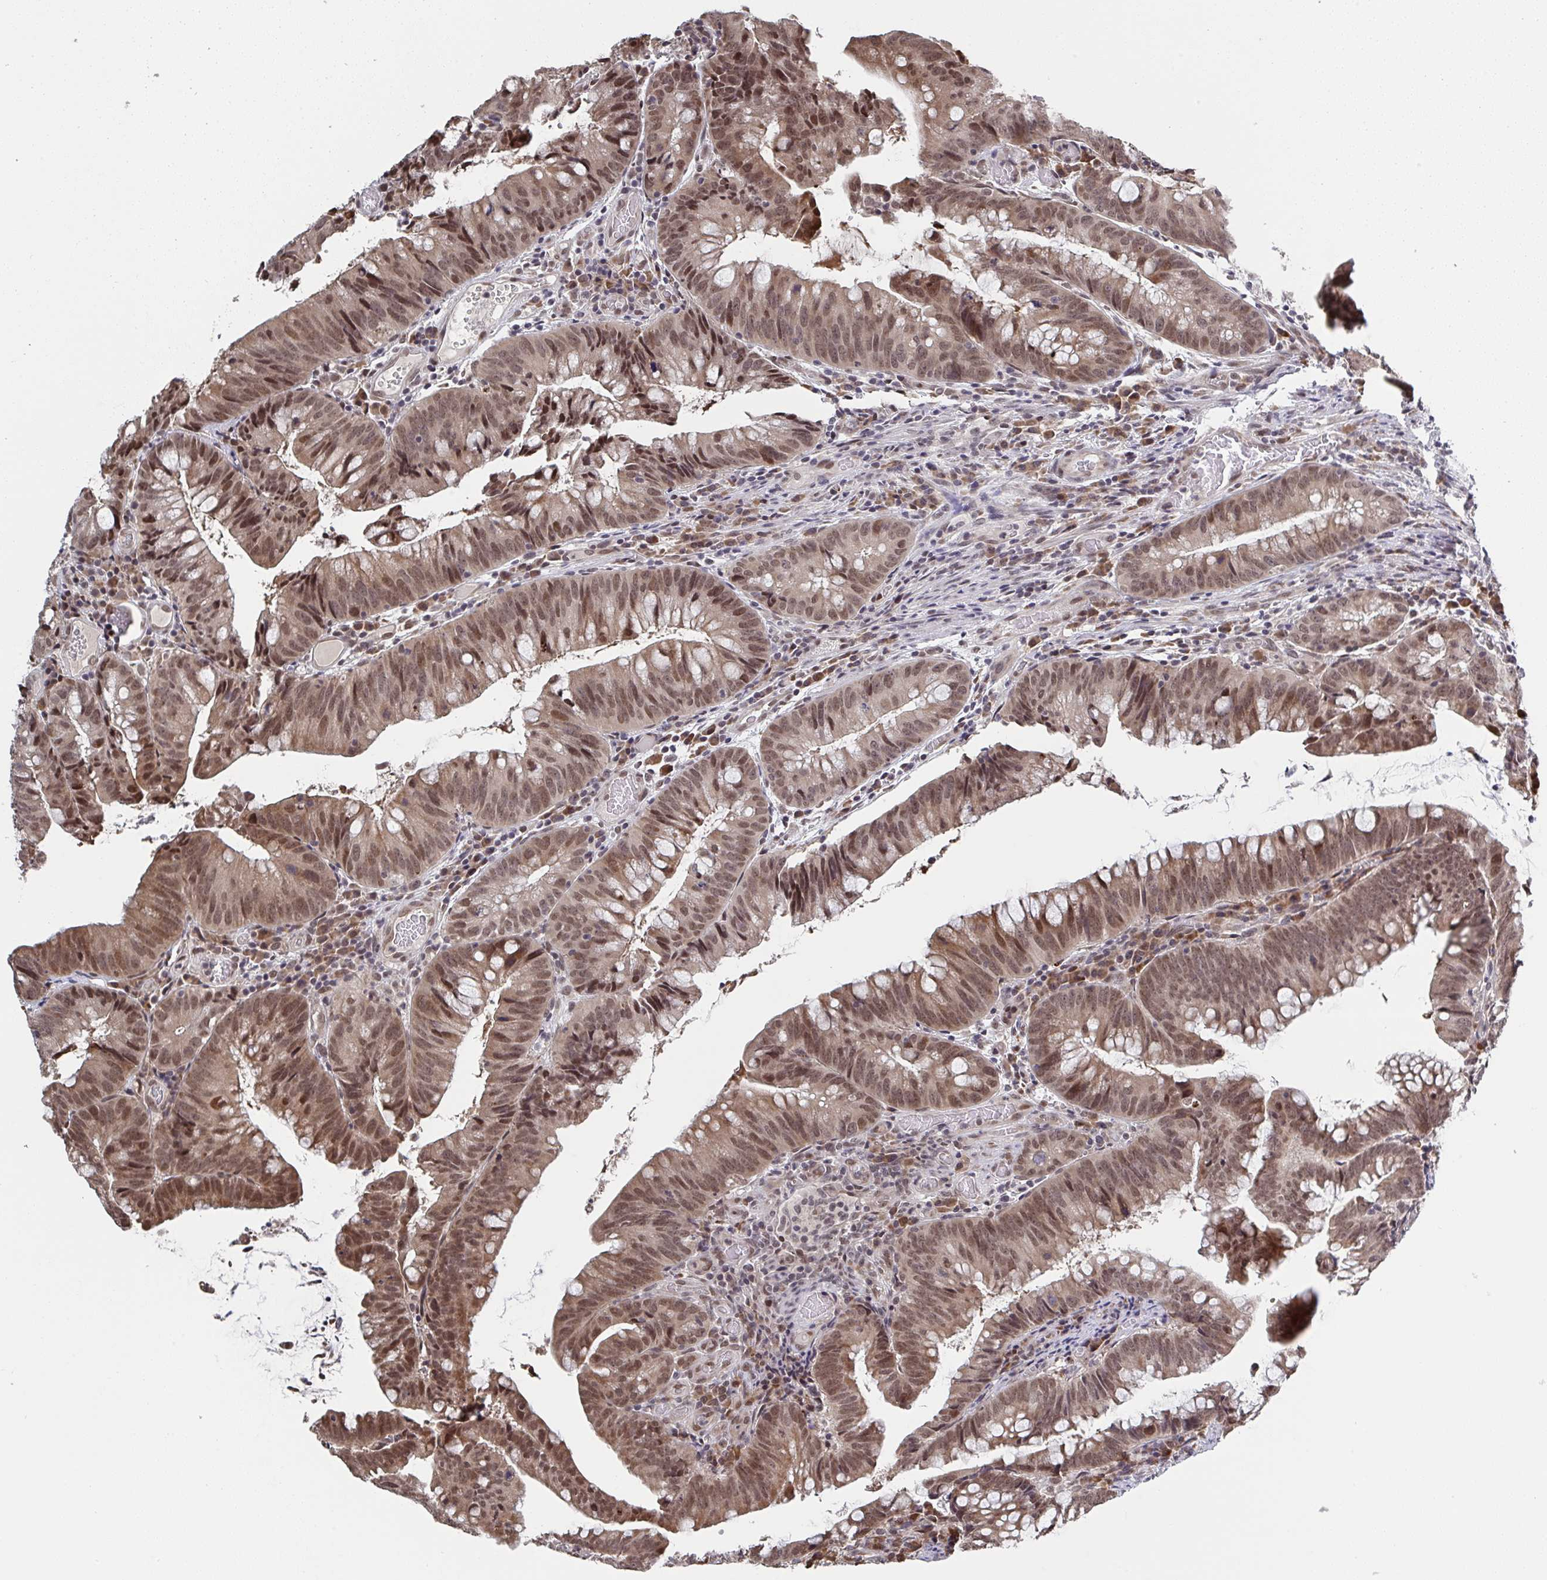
{"staining": {"intensity": "moderate", "quantity": ">75%", "location": "nuclear"}, "tissue": "colorectal cancer", "cell_type": "Tumor cells", "image_type": "cancer", "snomed": [{"axis": "morphology", "description": "Adenocarcinoma, NOS"}, {"axis": "topography", "description": "Colon"}], "caption": "Colorectal adenocarcinoma tissue exhibits moderate nuclear expression in approximately >75% of tumor cells", "gene": "JMJD1C", "patient": {"sex": "male", "age": 62}}